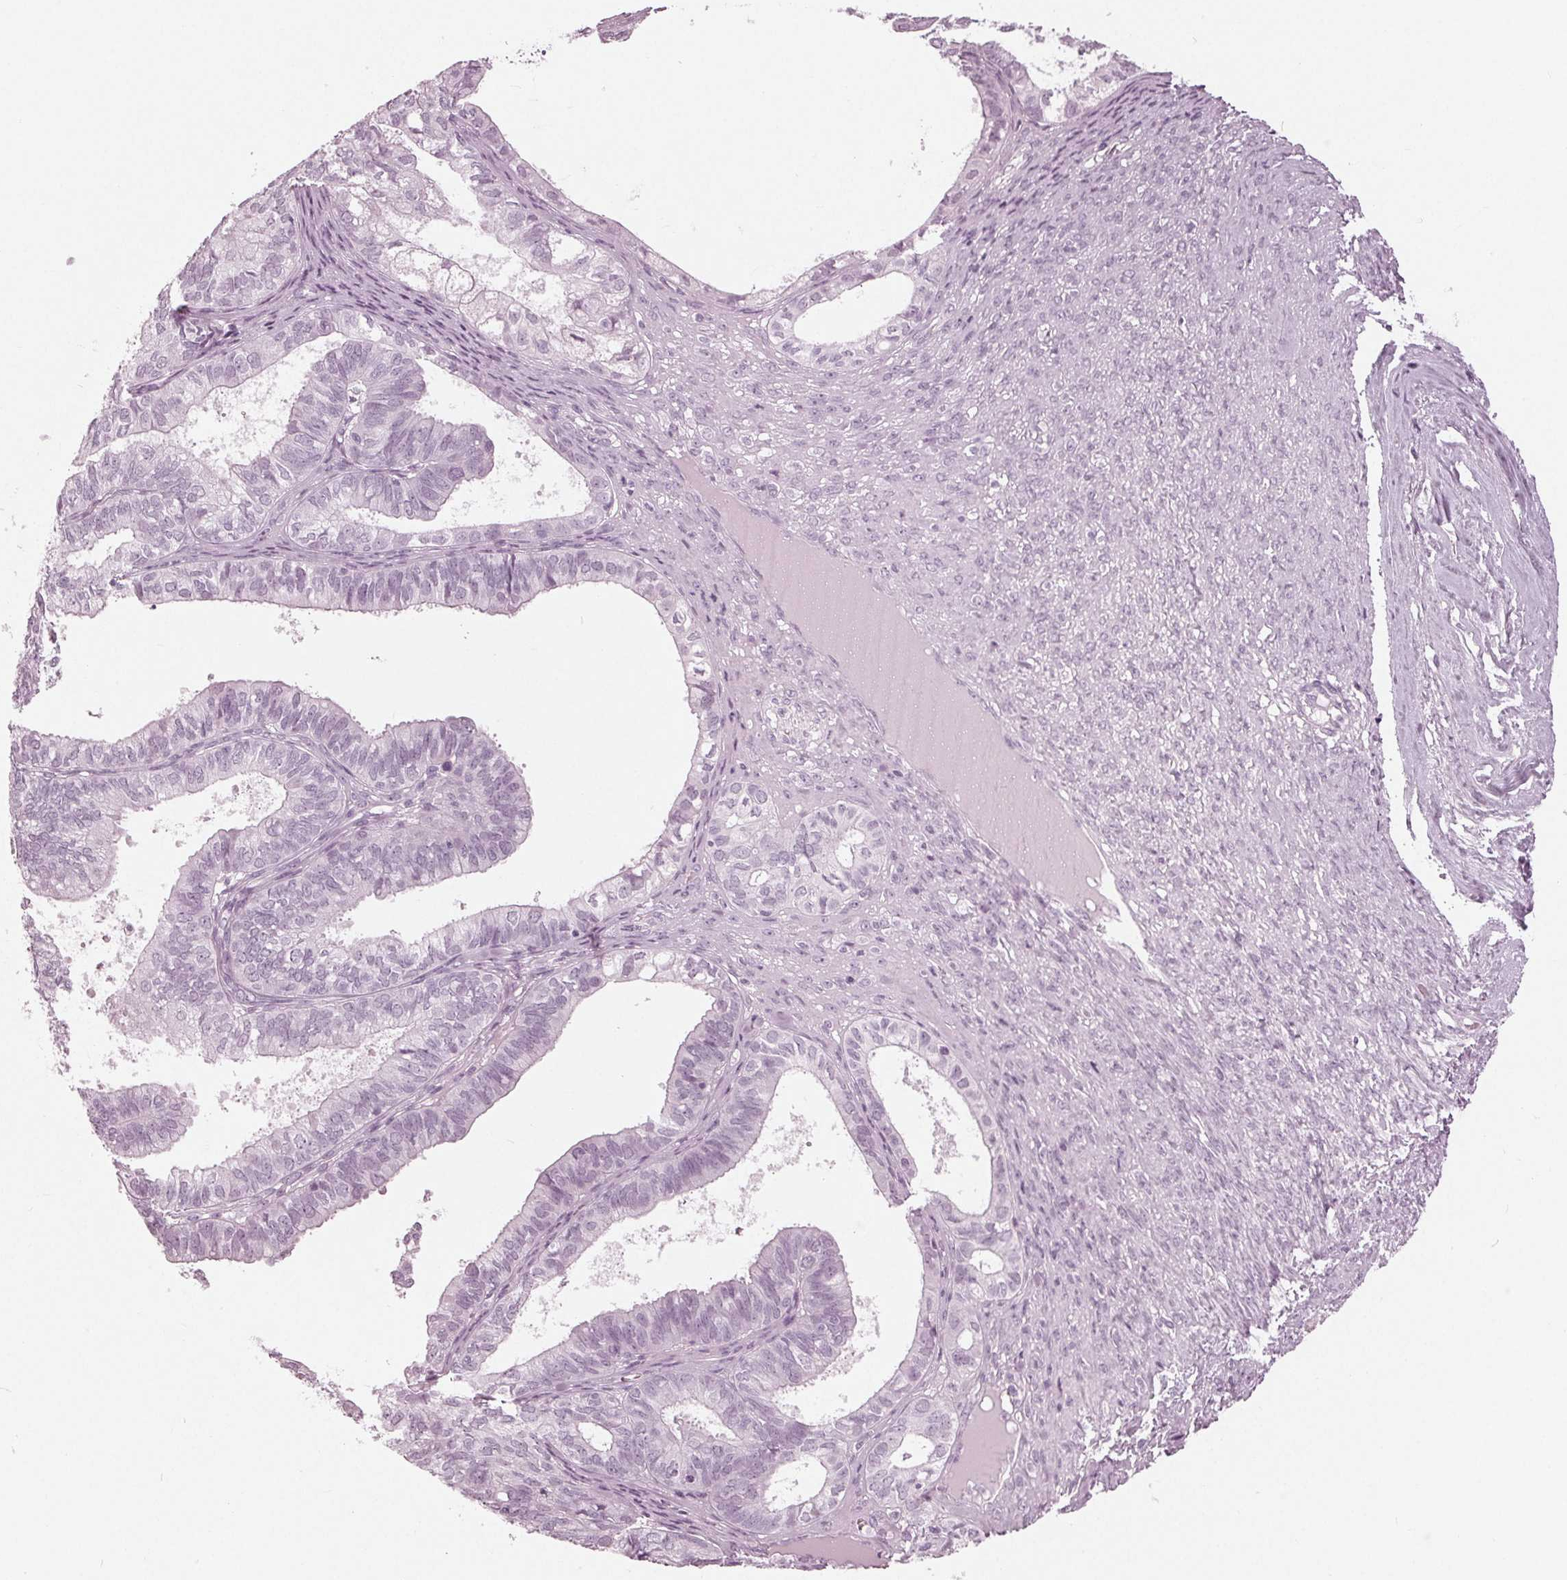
{"staining": {"intensity": "negative", "quantity": "none", "location": "none"}, "tissue": "ovarian cancer", "cell_type": "Tumor cells", "image_type": "cancer", "snomed": [{"axis": "morphology", "description": "Carcinoma, endometroid"}, {"axis": "topography", "description": "Ovary"}], "caption": "Tumor cells show no significant protein positivity in endometroid carcinoma (ovarian).", "gene": "KRT28", "patient": {"sex": "female", "age": 64}}